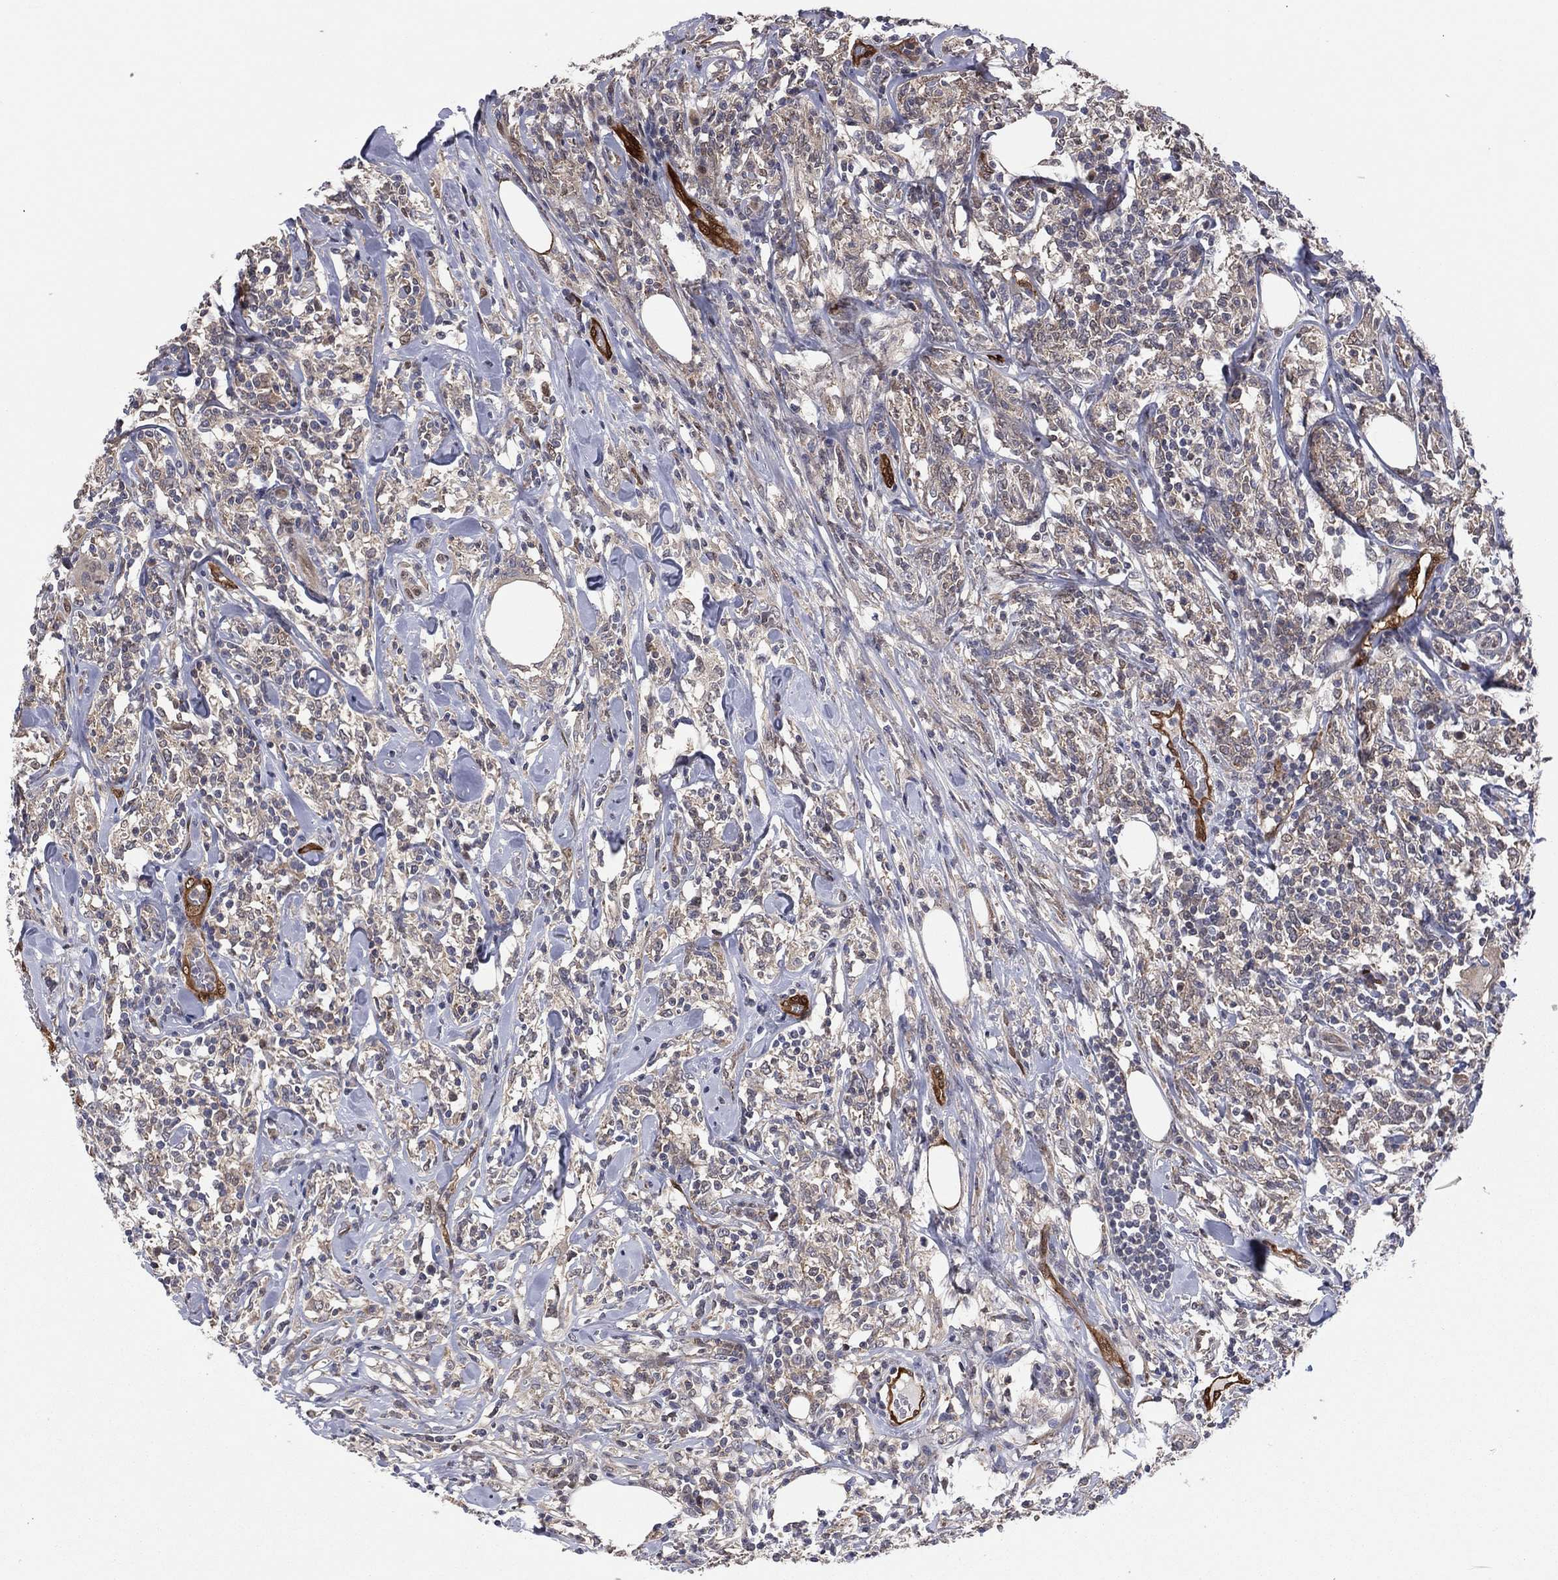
{"staining": {"intensity": "negative", "quantity": "none", "location": "none"}, "tissue": "lymphoma", "cell_type": "Tumor cells", "image_type": "cancer", "snomed": [{"axis": "morphology", "description": "Malignant lymphoma, non-Hodgkin's type, High grade"}, {"axis": "topography", "description": "Lymph node"}], "caption": "Tumor cells are negative for protein expression in human malignant lymphoma, non-Hodgkin's type (high-grade). Nuclei are stained in blue.", "gene": "SNCG", "patient": {"sex": "female", "age": 84}}